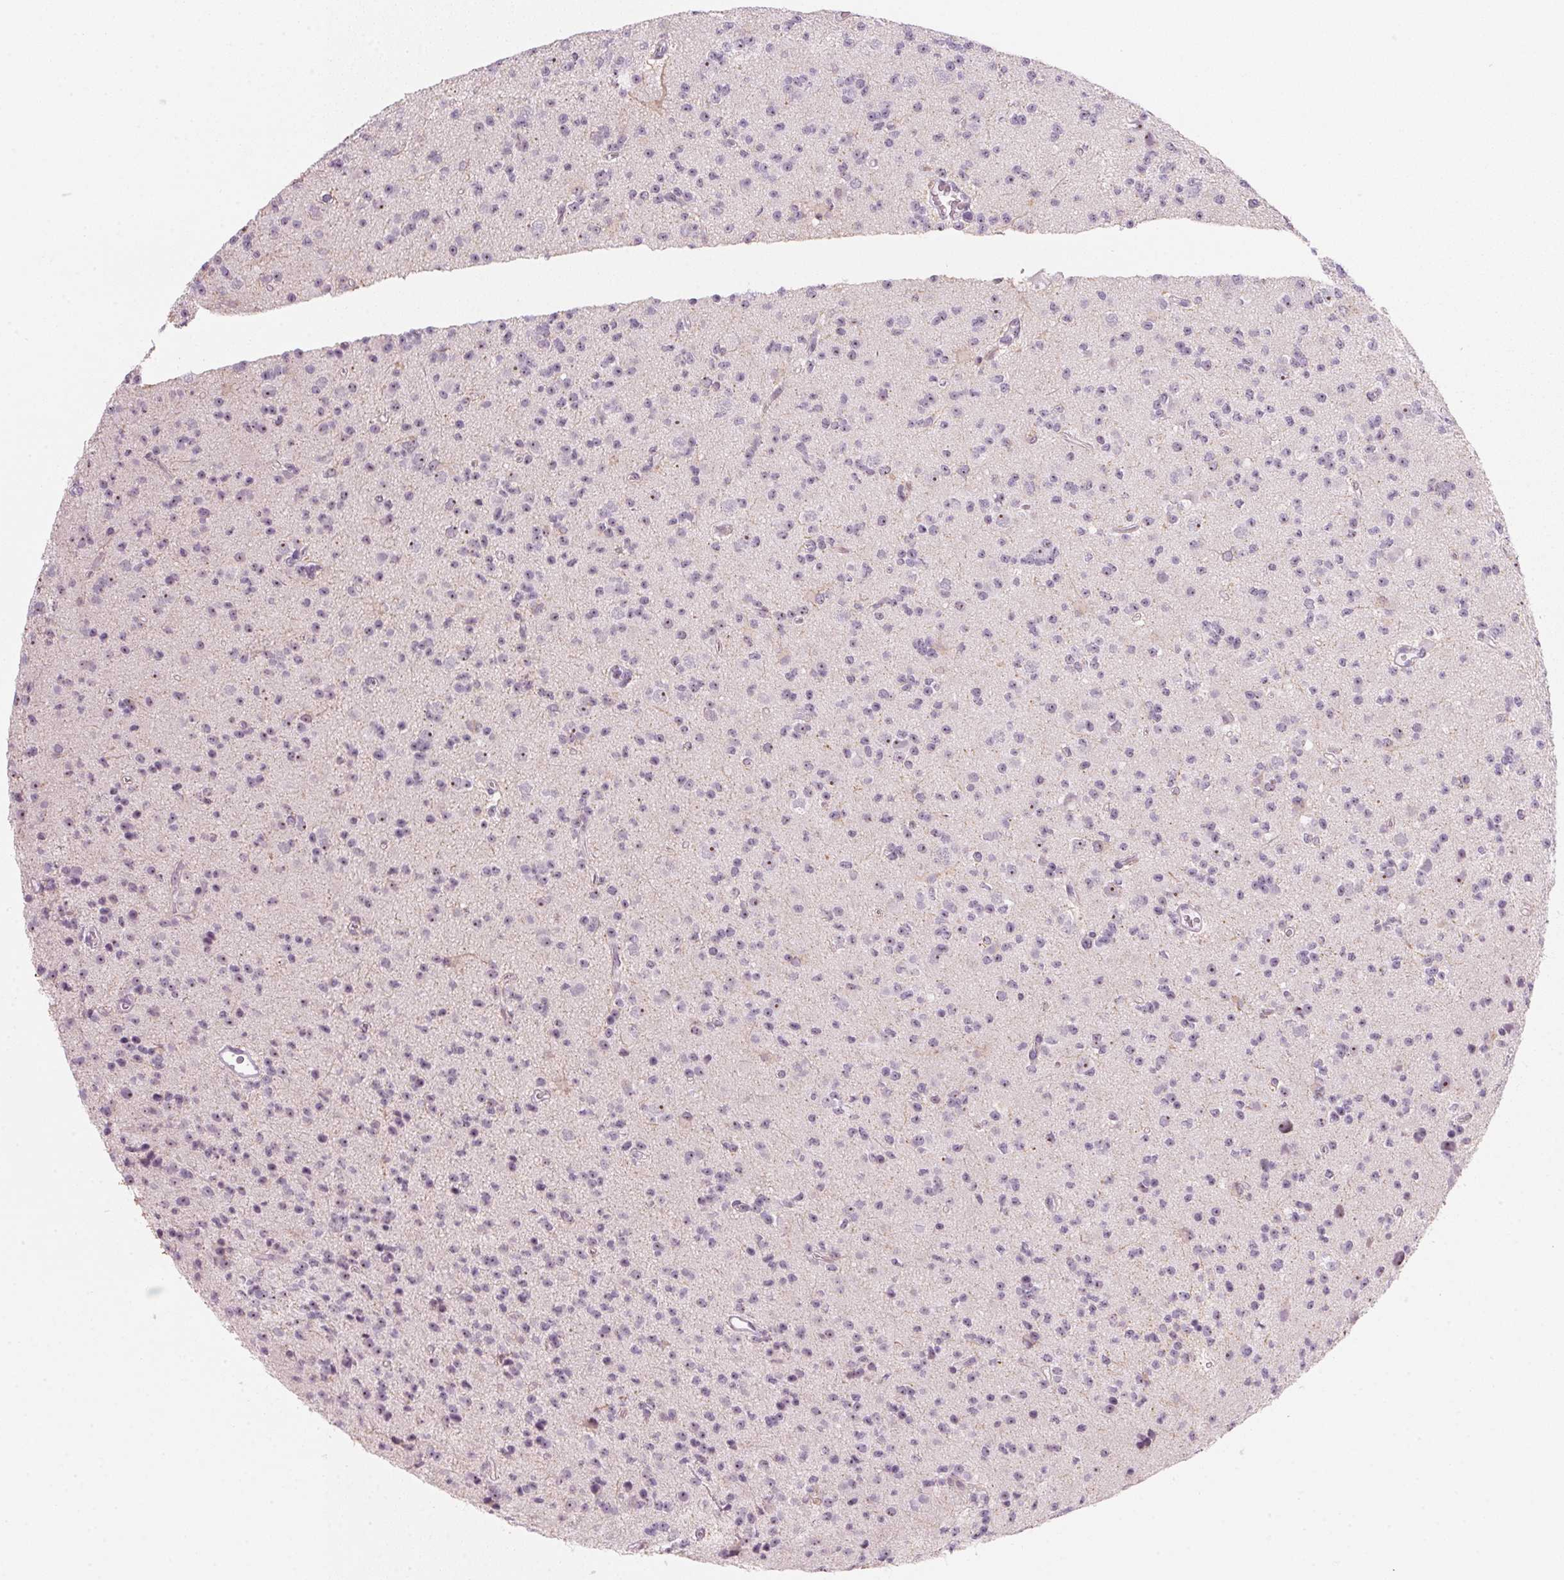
{"staining": {"intensity": "weak", "quantity": "<25%", "location": "nuclear"}, "tissue": "glioma", "cell_type": "Tumor cells", "image_type": "cancer", "snomed": [{"axis": "morphology", "description": "Glioma, malignant, High grade"}, {"axis": "topography", "description": "Brain"}], "caption": "Immunohistochemical staining of human malignant glioma (high-grade) reveals no significant expression in tumor cells.", "gene": "DNTTIP2", "patient": {"sex": "male", "age": 36}}